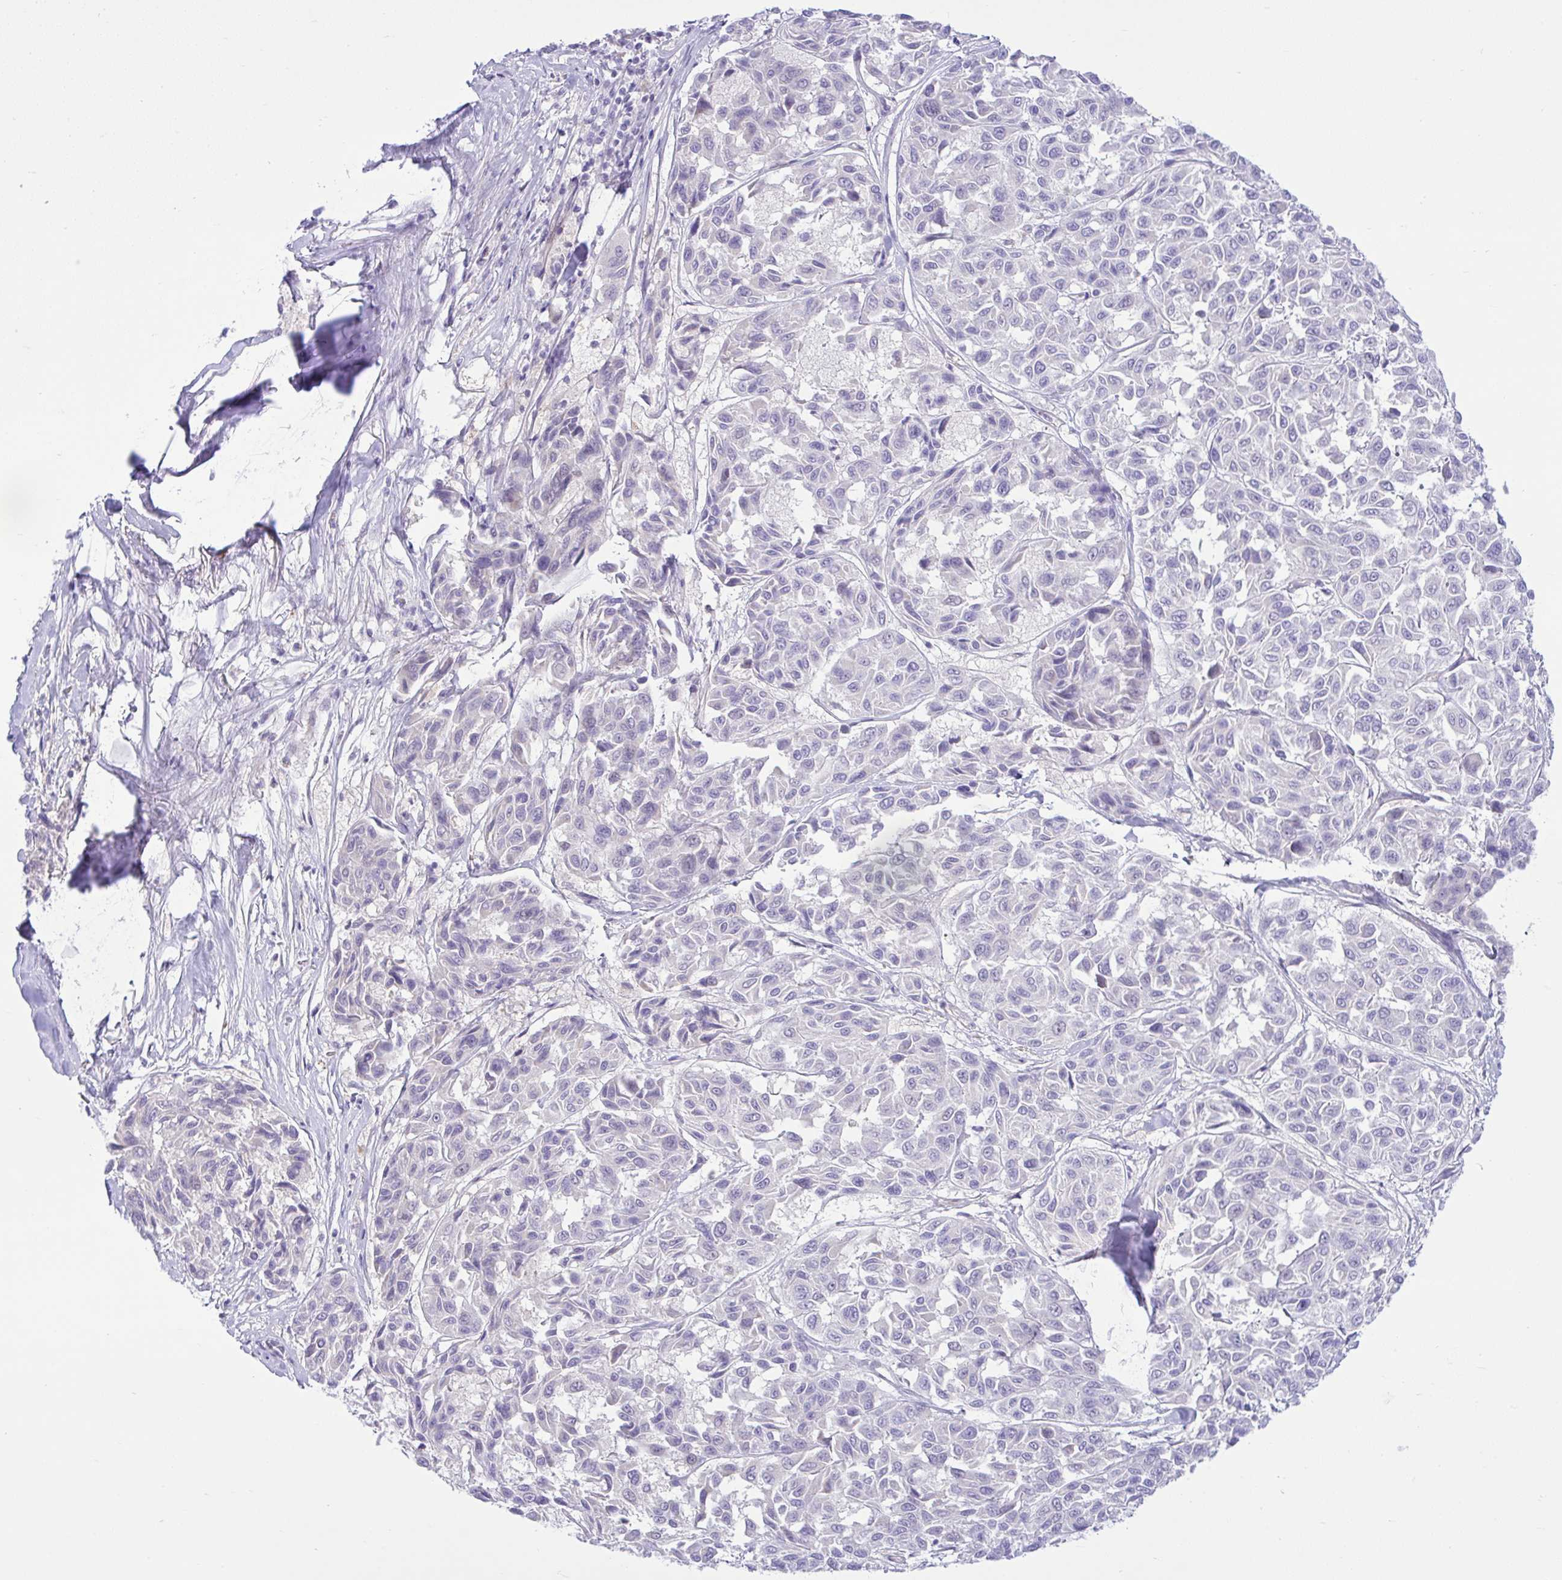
{"staining": {"intensity": "negative", "quantity": "none", "location": "none"}, "tissue": "melanoma", "cell_type": "Tumor cells", "image_type": "cancer", "snomed": [{"axis": "morphology", "description": "Malignant melanoma, NOS"}, {"axis": "topography", "description": "Skin"}], "caption": "An image of human melanoma is negative for staining in tumor cells.", "gene": "ZNF101", "patient": {"sex": "female", "age": 66}}